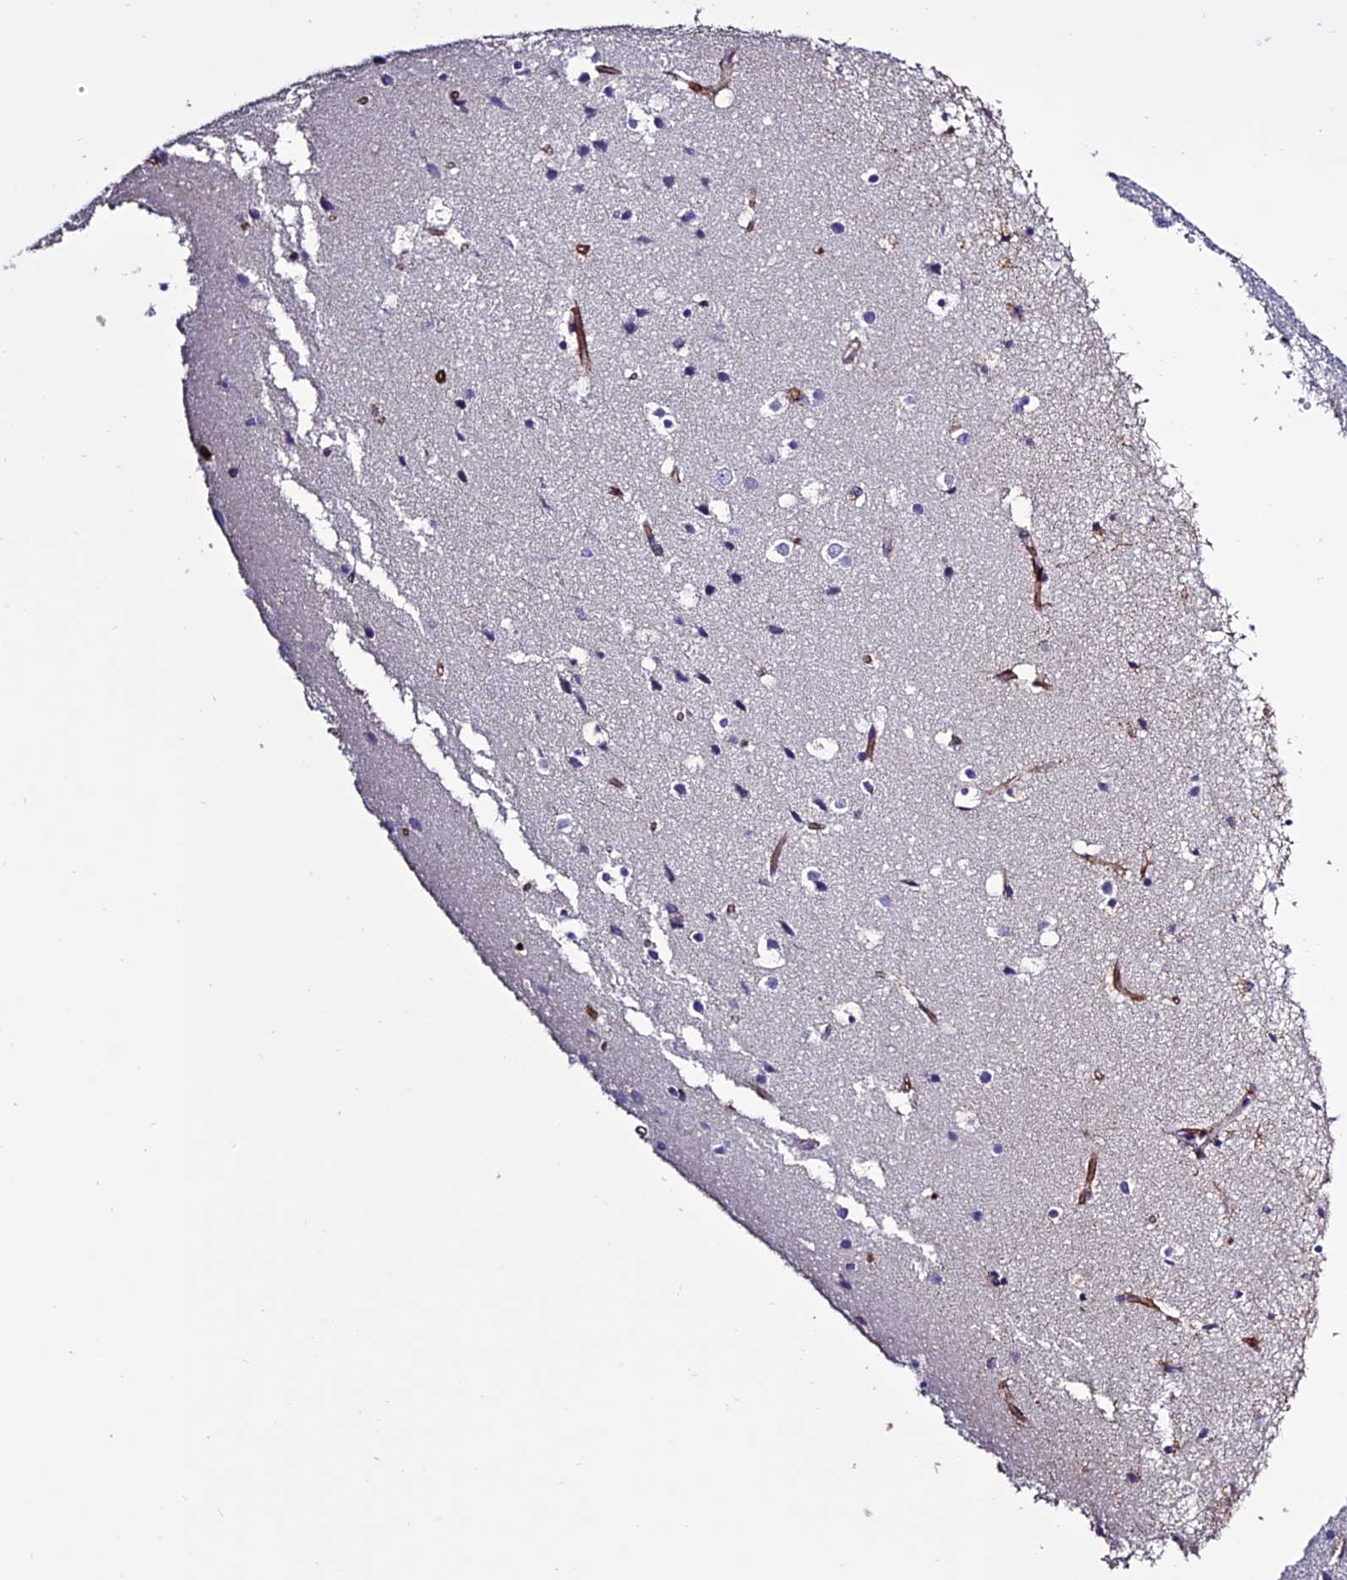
{"staining": {"intensity": "moderate", "quantity": ">75%", "location": "cytoplasmic/membranous"}, "tissue": "cerebral cortex", "cell_type": "Endothelial cells", "image_type": "normal", "snomed": [{"axis": "morphology", "description": "Normal tissue, NOS"}, {"axis": "topography", "description": "Cerebral cortex"}], "caption": "DAB (3,3'-diaminobenzidine) immunohistochemical staining of unremarkable cerebral cortex shows moderate cytoplasmic/membranous protein positivity in approximately >75% of endothelial cells.", "gene": "REX1BD", "patient": {"sex": "male", "age": 54}}